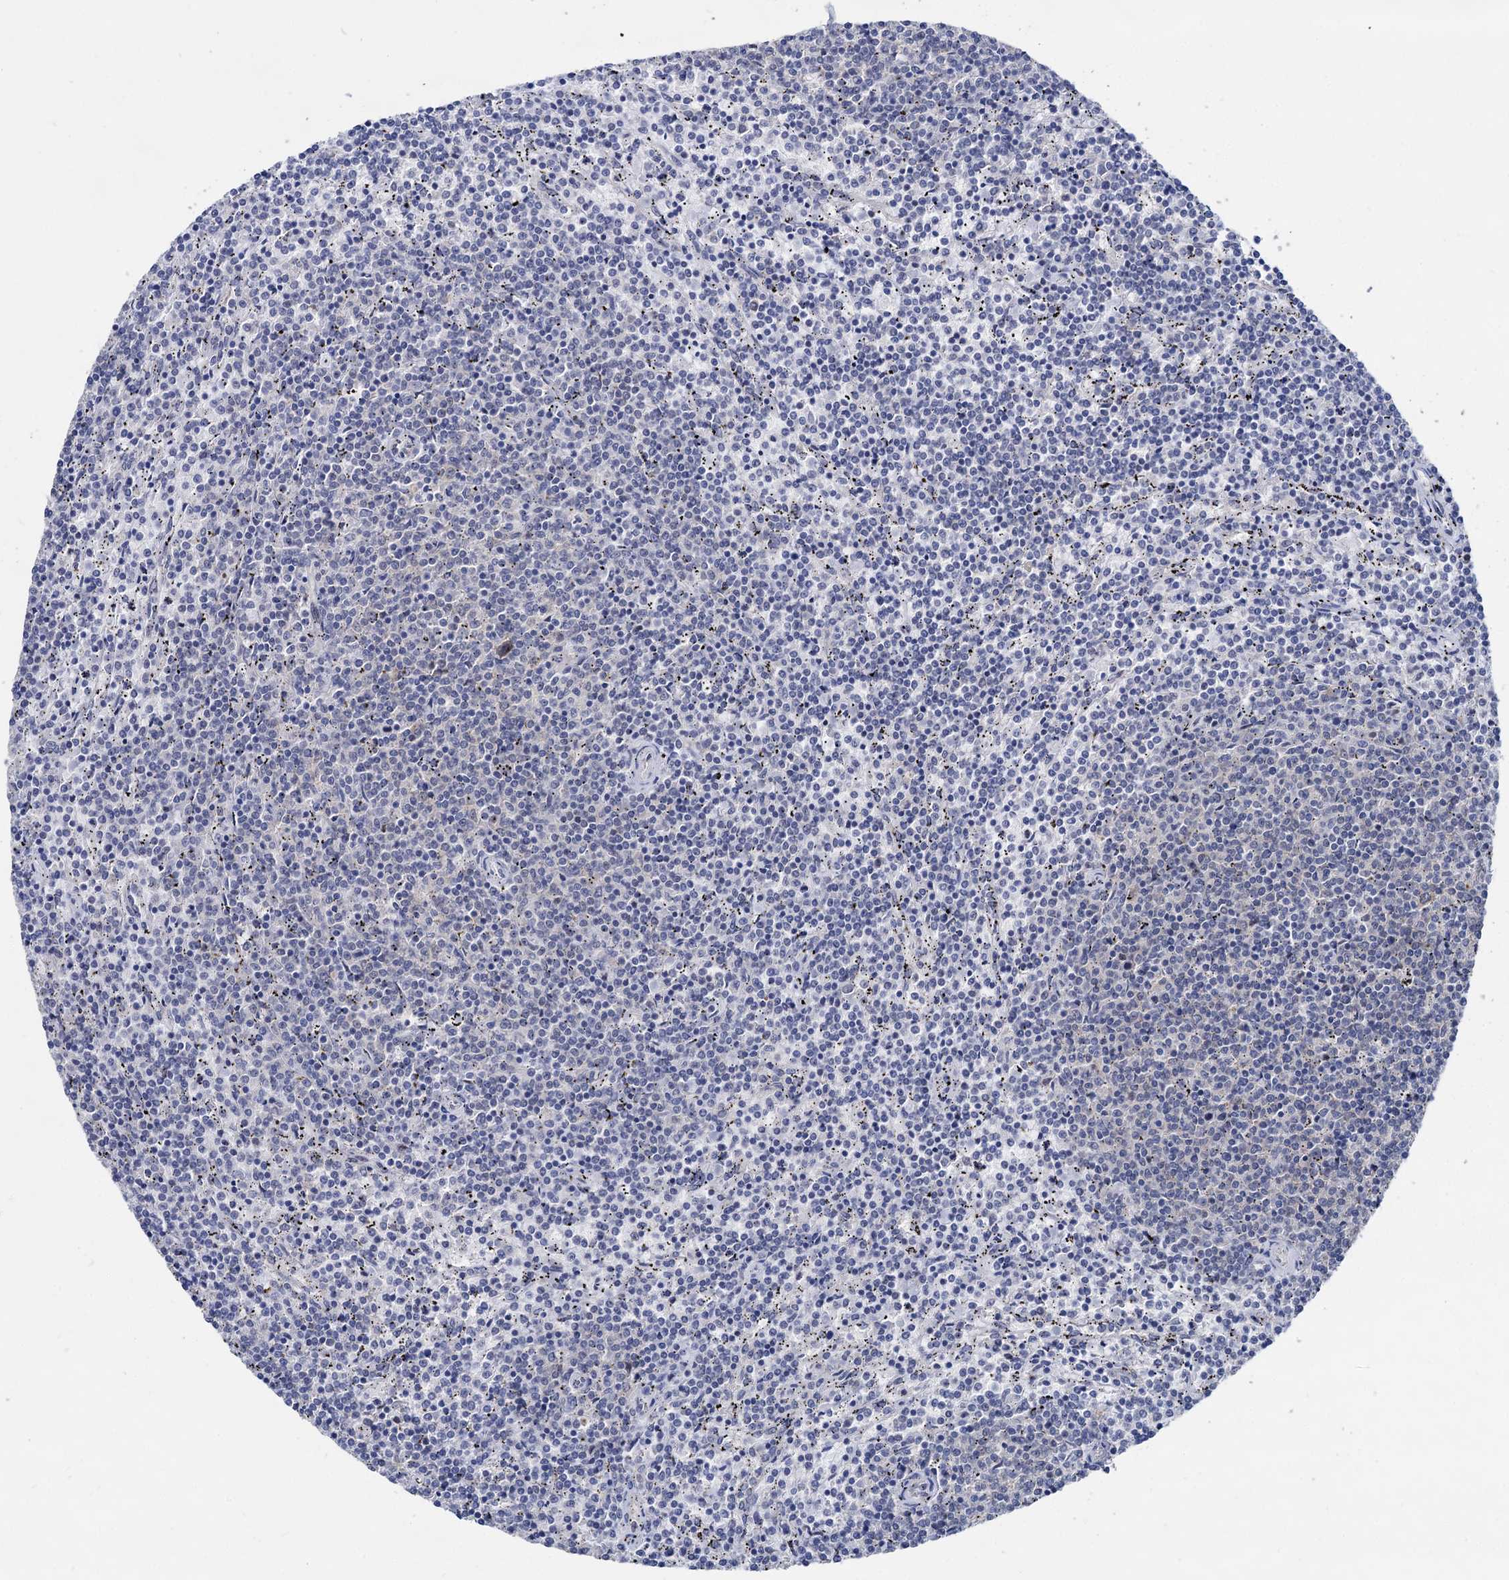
{"staining": {"intensity": "negative", "quantity": "none", "location": "none"}, "tissue": "lymphoma", "cell_type": "Tumor cells", "image_type": "cancer", "snomed": [{"axis": "morphology", "description": "Malignant lymphoma, non-Hodgkin's type, Low grade"}, {"axis": "topography", "description": "Spleen"}], "caption": "Tumor cells are negative for brown protein staining in lymphoma.", "gene": "CAPRIN2", "patient": {"sex": "female", "age": 50}}